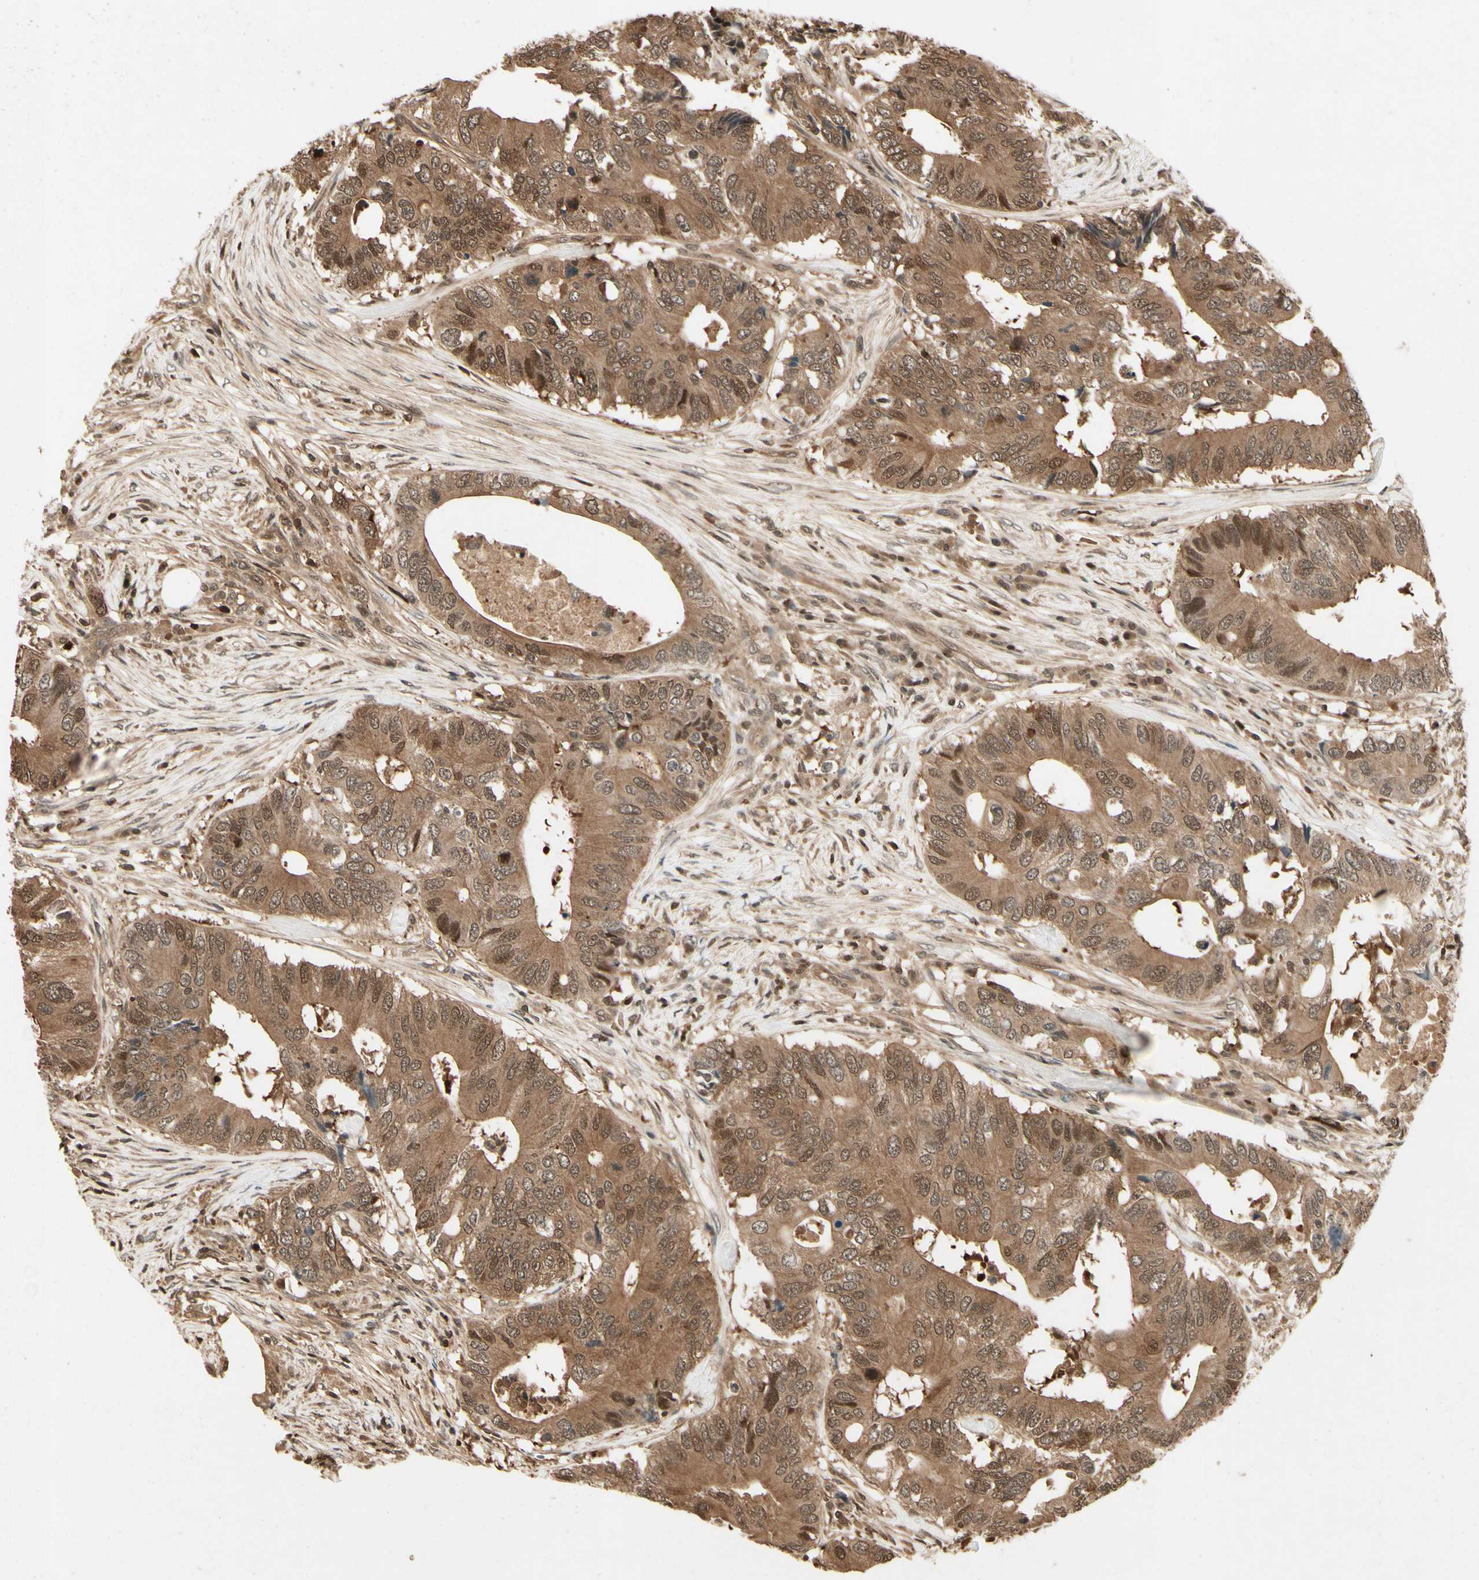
{"staining": {"intensity": "strong", "quantity": ">75%", "location": "cytoplasmic/membranous,nuclear"}, "tissue": "colorectal cancer", "cell_type": "Tumor cells", "image_type": "cancer", "snomed": [{"axis": "morphology", "description": "Adenocarcinoma, NOS"}, {"axis": "topography", "description": "Colon"}], "caption": "Immunohistochemical staining of human adenocarcinoma (colorectal) demonstrates high levels of strong cytoplasmic/membranous and nuclear protein positivity in about >75% of tumor cells.", "gene": "YWHAQ", "patient": {"sex": "male", "age": 71}}